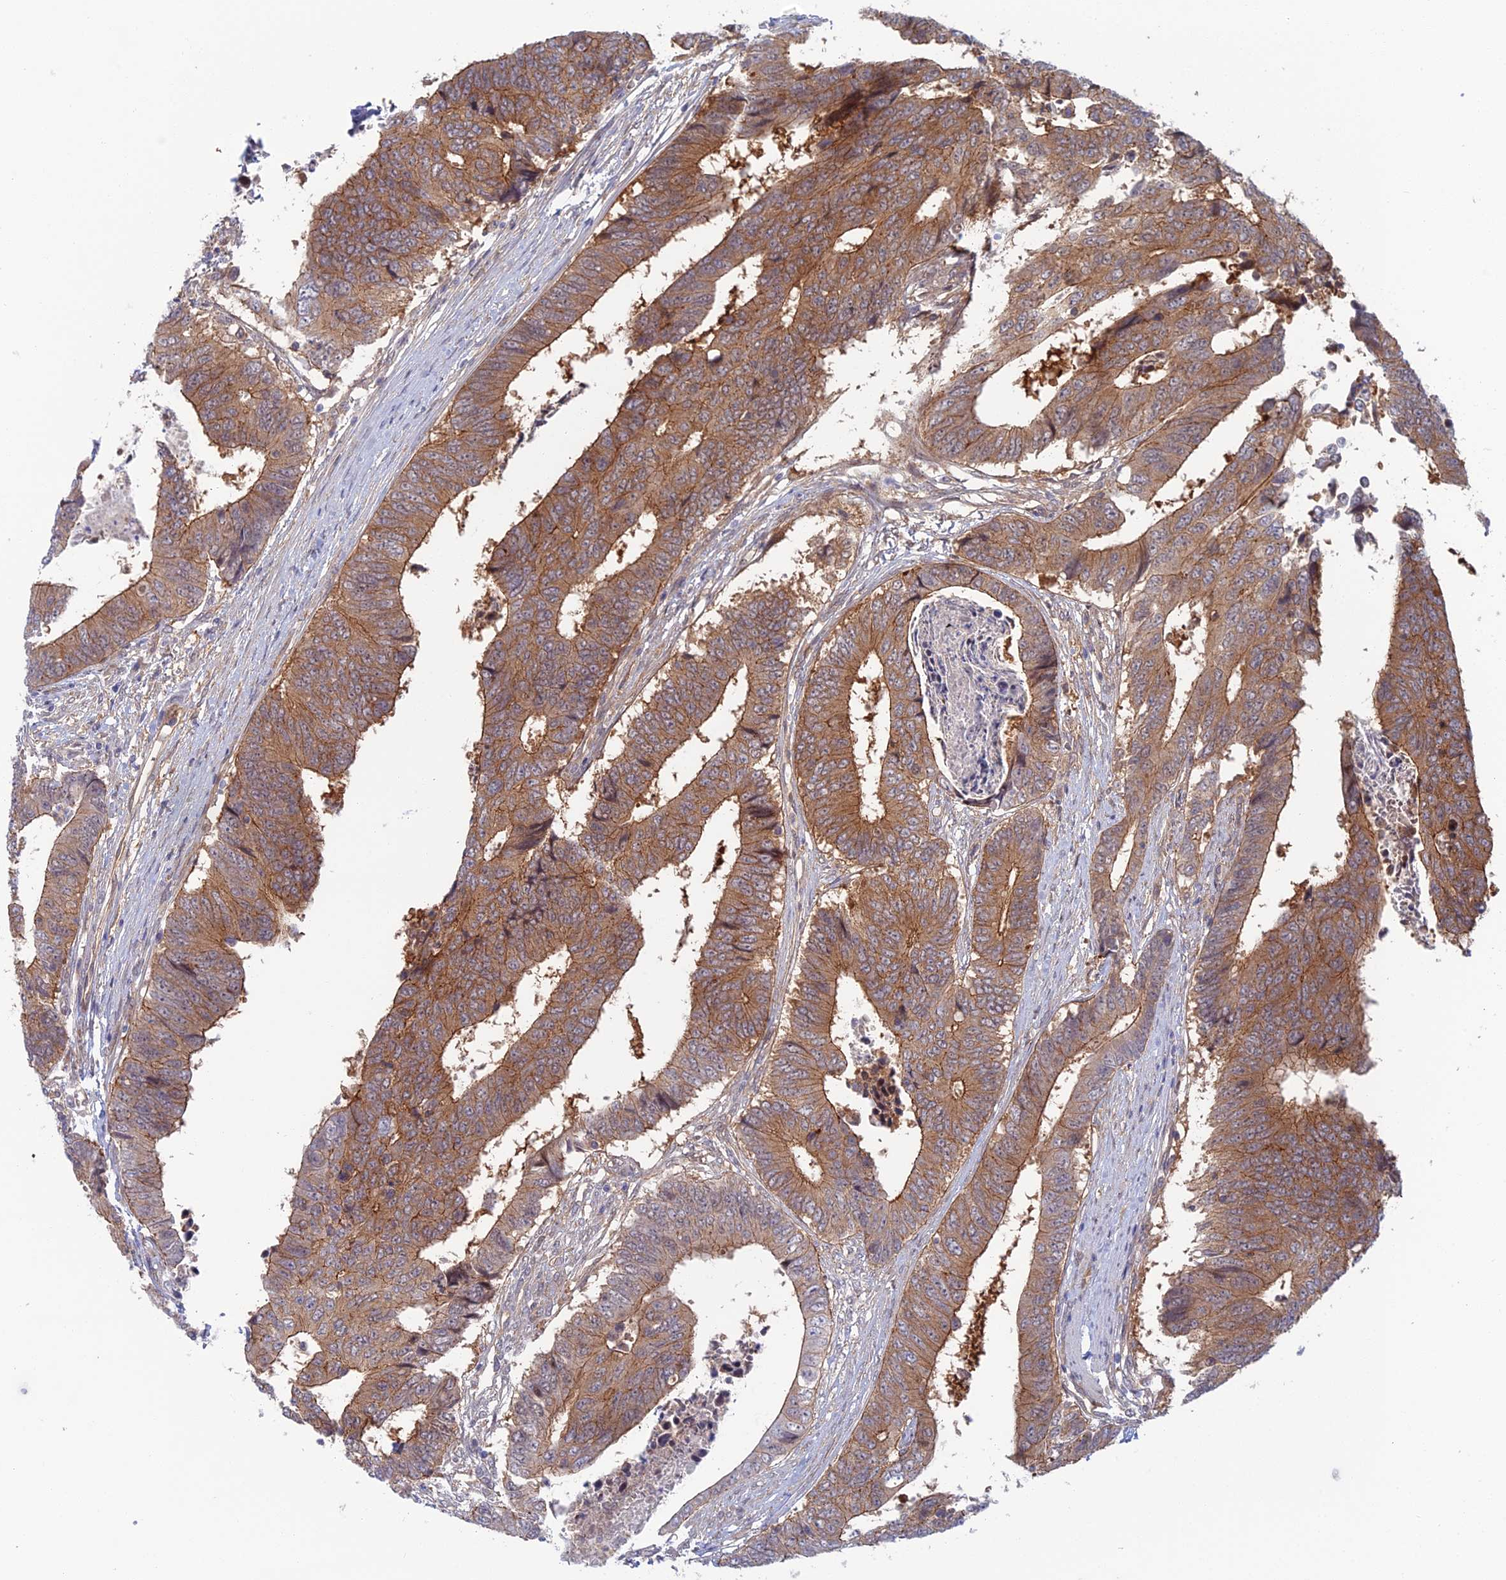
{"staining": {"intensity": "moderate", "quantity": ">75%", "location": "cytoplasmic/membranous"}, "tissue": "colorectal cancer", "cell_type": "Tumor cells", "image_type": "cancer", "snomed": [{"axis": "morphology", "description": "Adenocarcinoma, NOS"}, {"axis": "topography", "description": "Rectum"}], "caption": "Tumor cells demonstrate medium levels of moderate cytoplasmic/membranous positivity in approximately >75% of cells in human adenocarcinoma (colorectal).", "gene": "ABHD1", "patient": {"sex": "male", "age": 84}}